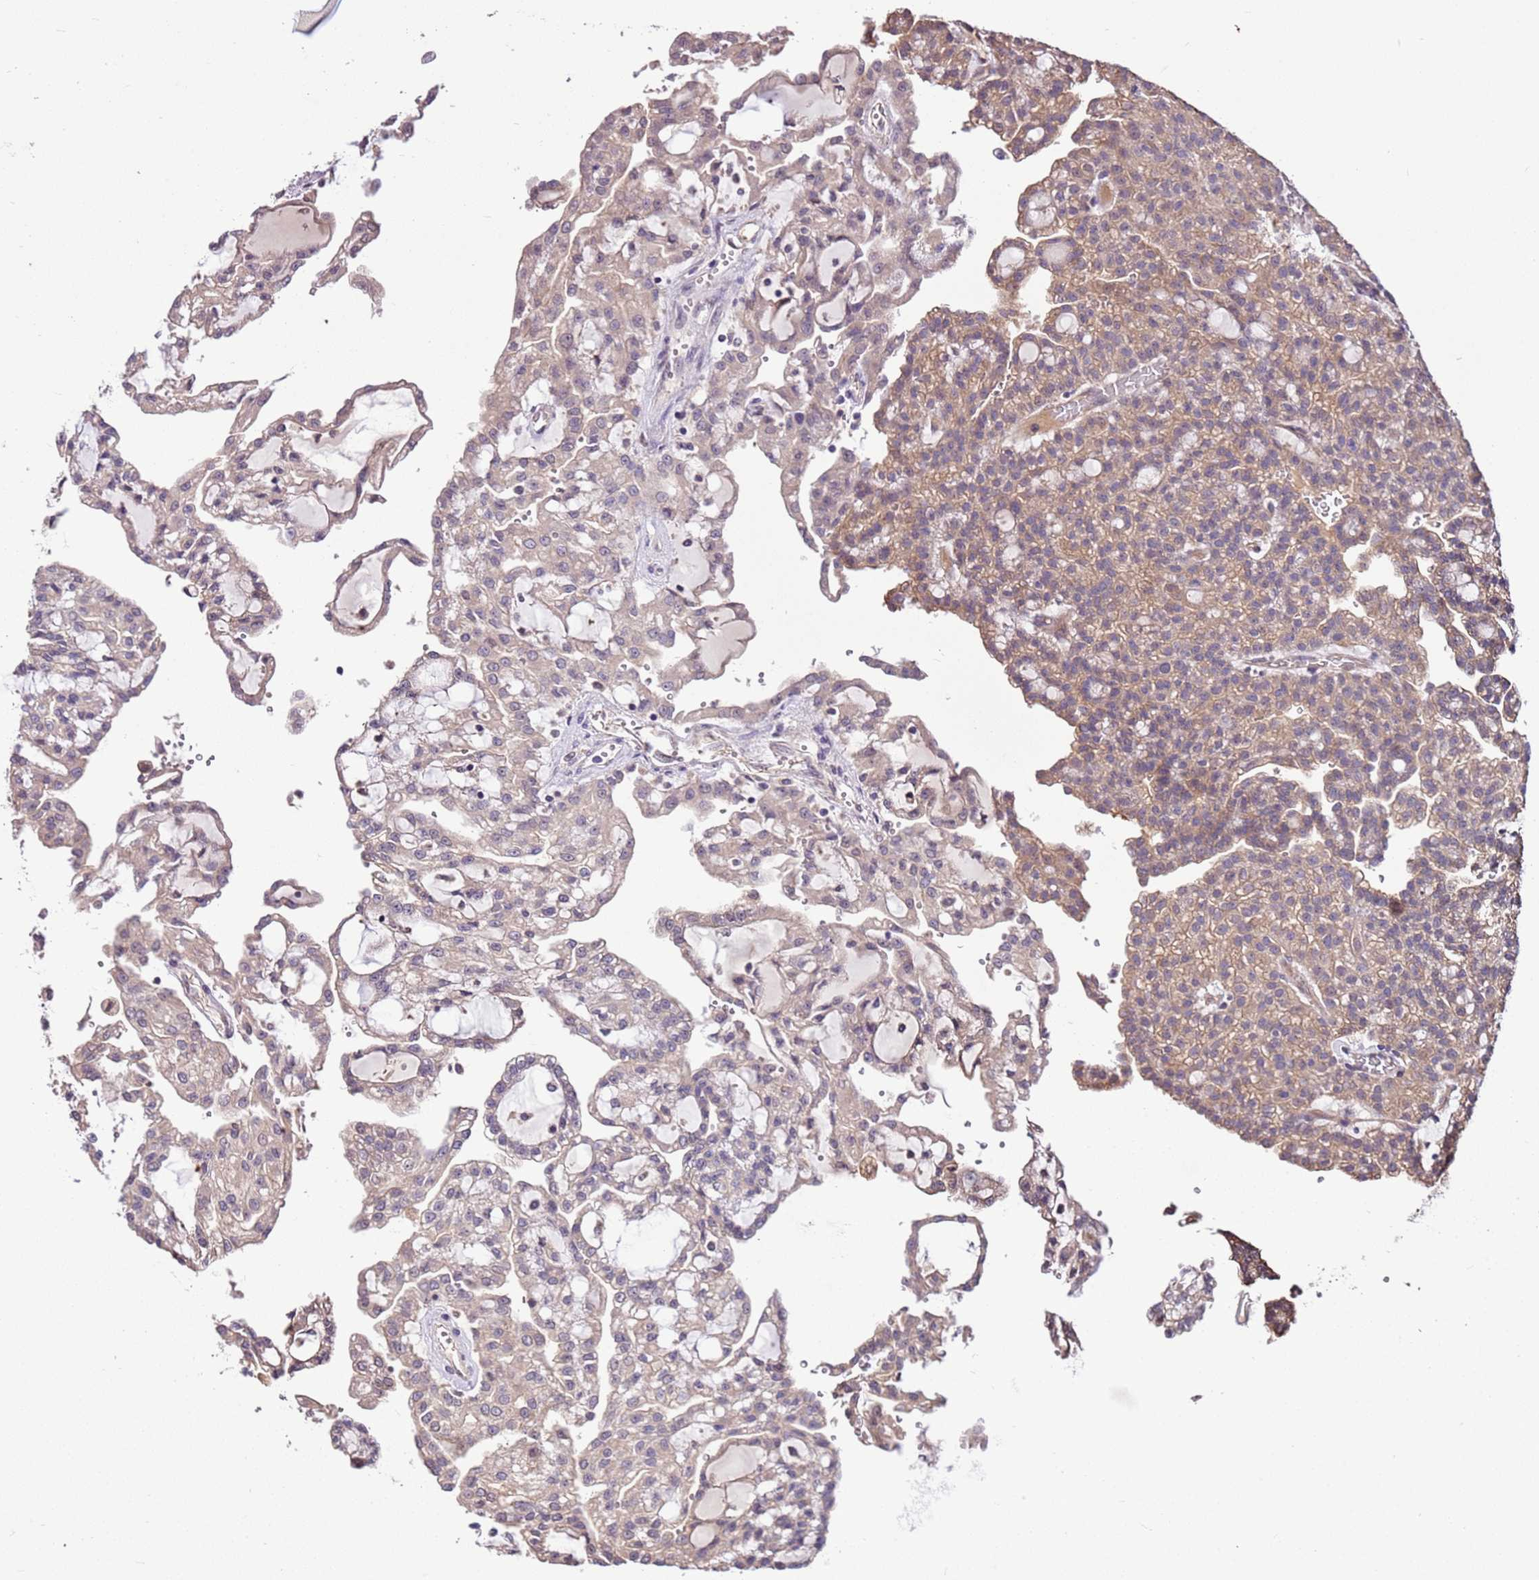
{"staining": {"intensity": "weak", "quantity": "25%-75%", "location": "cytoplasmic/membranous"}, "tissue": "renal cancer", "cell_type": "Tumor cells", "image_type": "cancer", "snomed": [{"axis": "morphology", "description": "Adenocarcinoma, NOS"}, {"axis": "topography", "description": "Kidney"}], "caption": "Brown immunohistochemical staining in human renal cancer displays weak cytoplasmic/membranous expression in about 25%-75% of tumor cells. (brown staining indicates protein expression, while blue staining denotes nuclei).", "gene": "BBS5", "patient": {"sex": "male", "age": 63}}